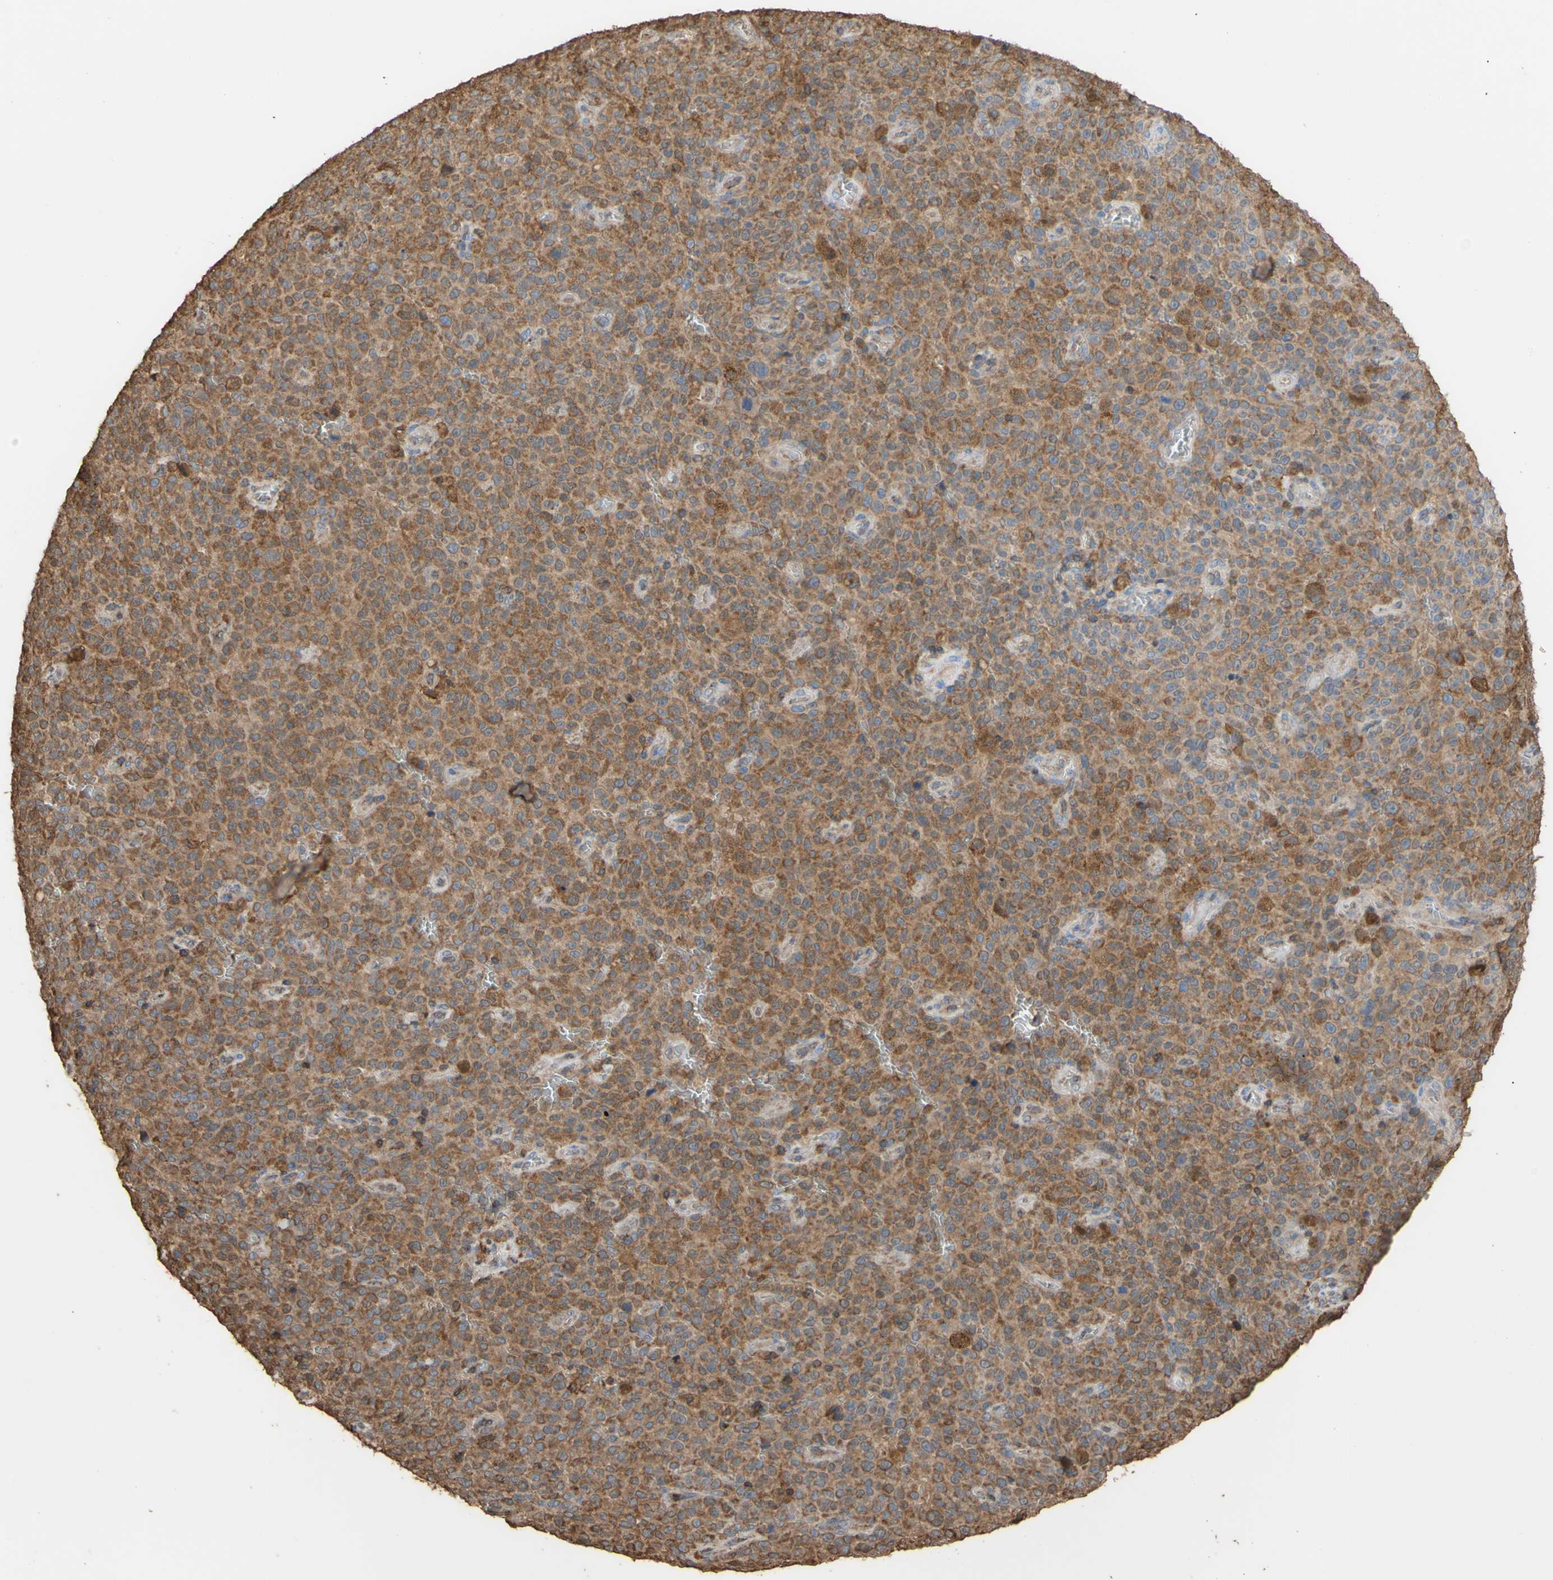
{"staining": {"intensity": "moderate", "quantity": ">75%", "location": "cytoplasmic/membranous"}, "tissue": "melanoma", "cell_type": "Tumor cells", "image_type": "cancer", "snomed": [{"axis": "morphology", "description": "Malignant melanoma, NOS"}, {"axis": "topography", "description": "Skin"}], "caption": "A medium amount of moderate cytoplasmic/membranous positivity is present in about >75% of tumor cells in malignant melanoma tissue. (DAB = brown stain, brightfield microscopy at high magnification).", "gene": "ALDH9A1", "patient": {"sex": "female", "age": 82}}